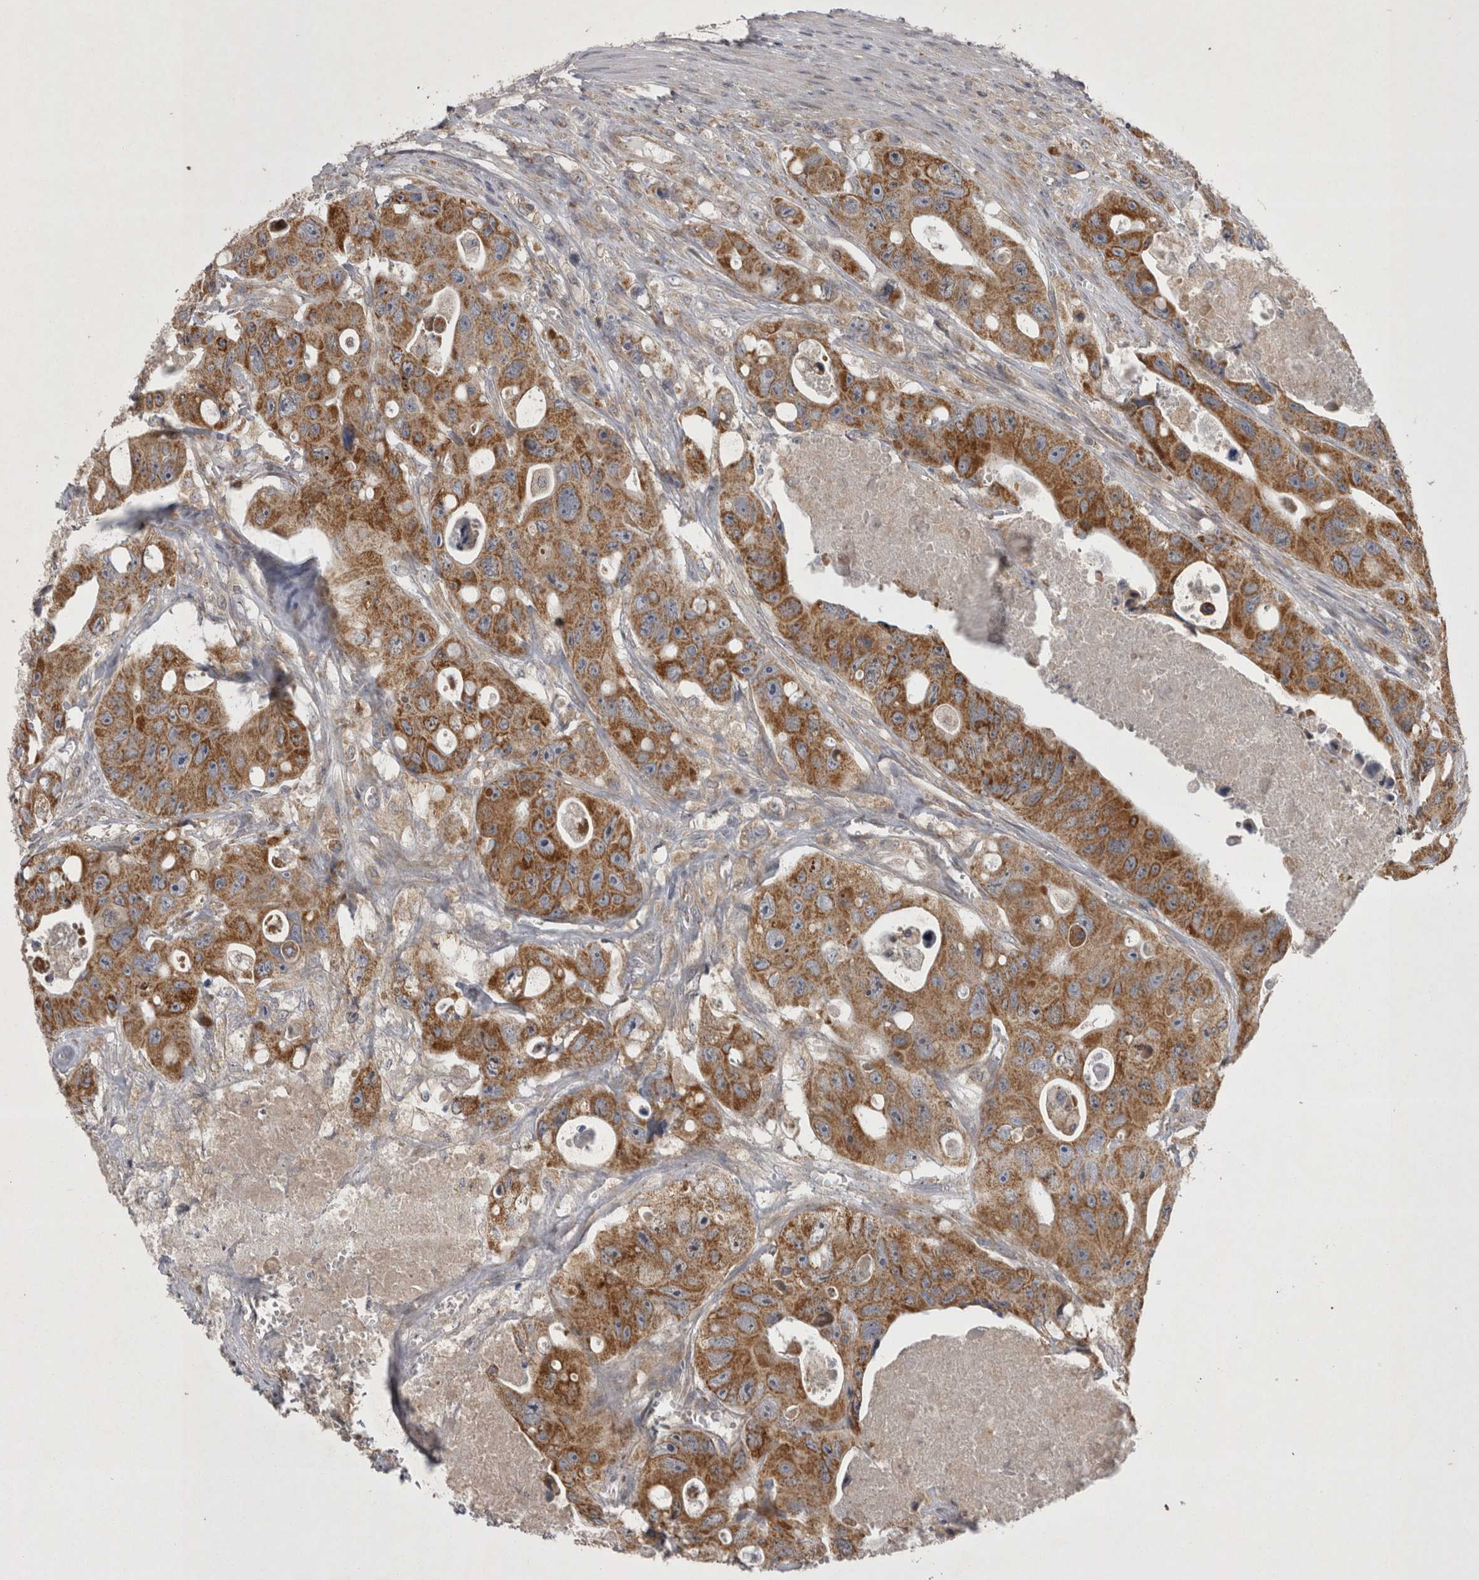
{"staining": {"intensity": "moderate", "quantity": ">75%", "location": "cytoplasmic/membranous"}, "tissue": "colorectal cancer", "cell_type": "Tumor cells", "image_type": "cancer", "snomed": [{"axis": "morphology", "description": "Adenocarcinoma, NOS"}, {"axis": "topography", "description": "Colon"}], "caption": "An image of colorectal cancer stained for a protein shows moderate cytoplasmic/membranous brown staining in tumor cells.", "gene": "TSPOAP1", "patient": {"sex": "female", "age": 46}}